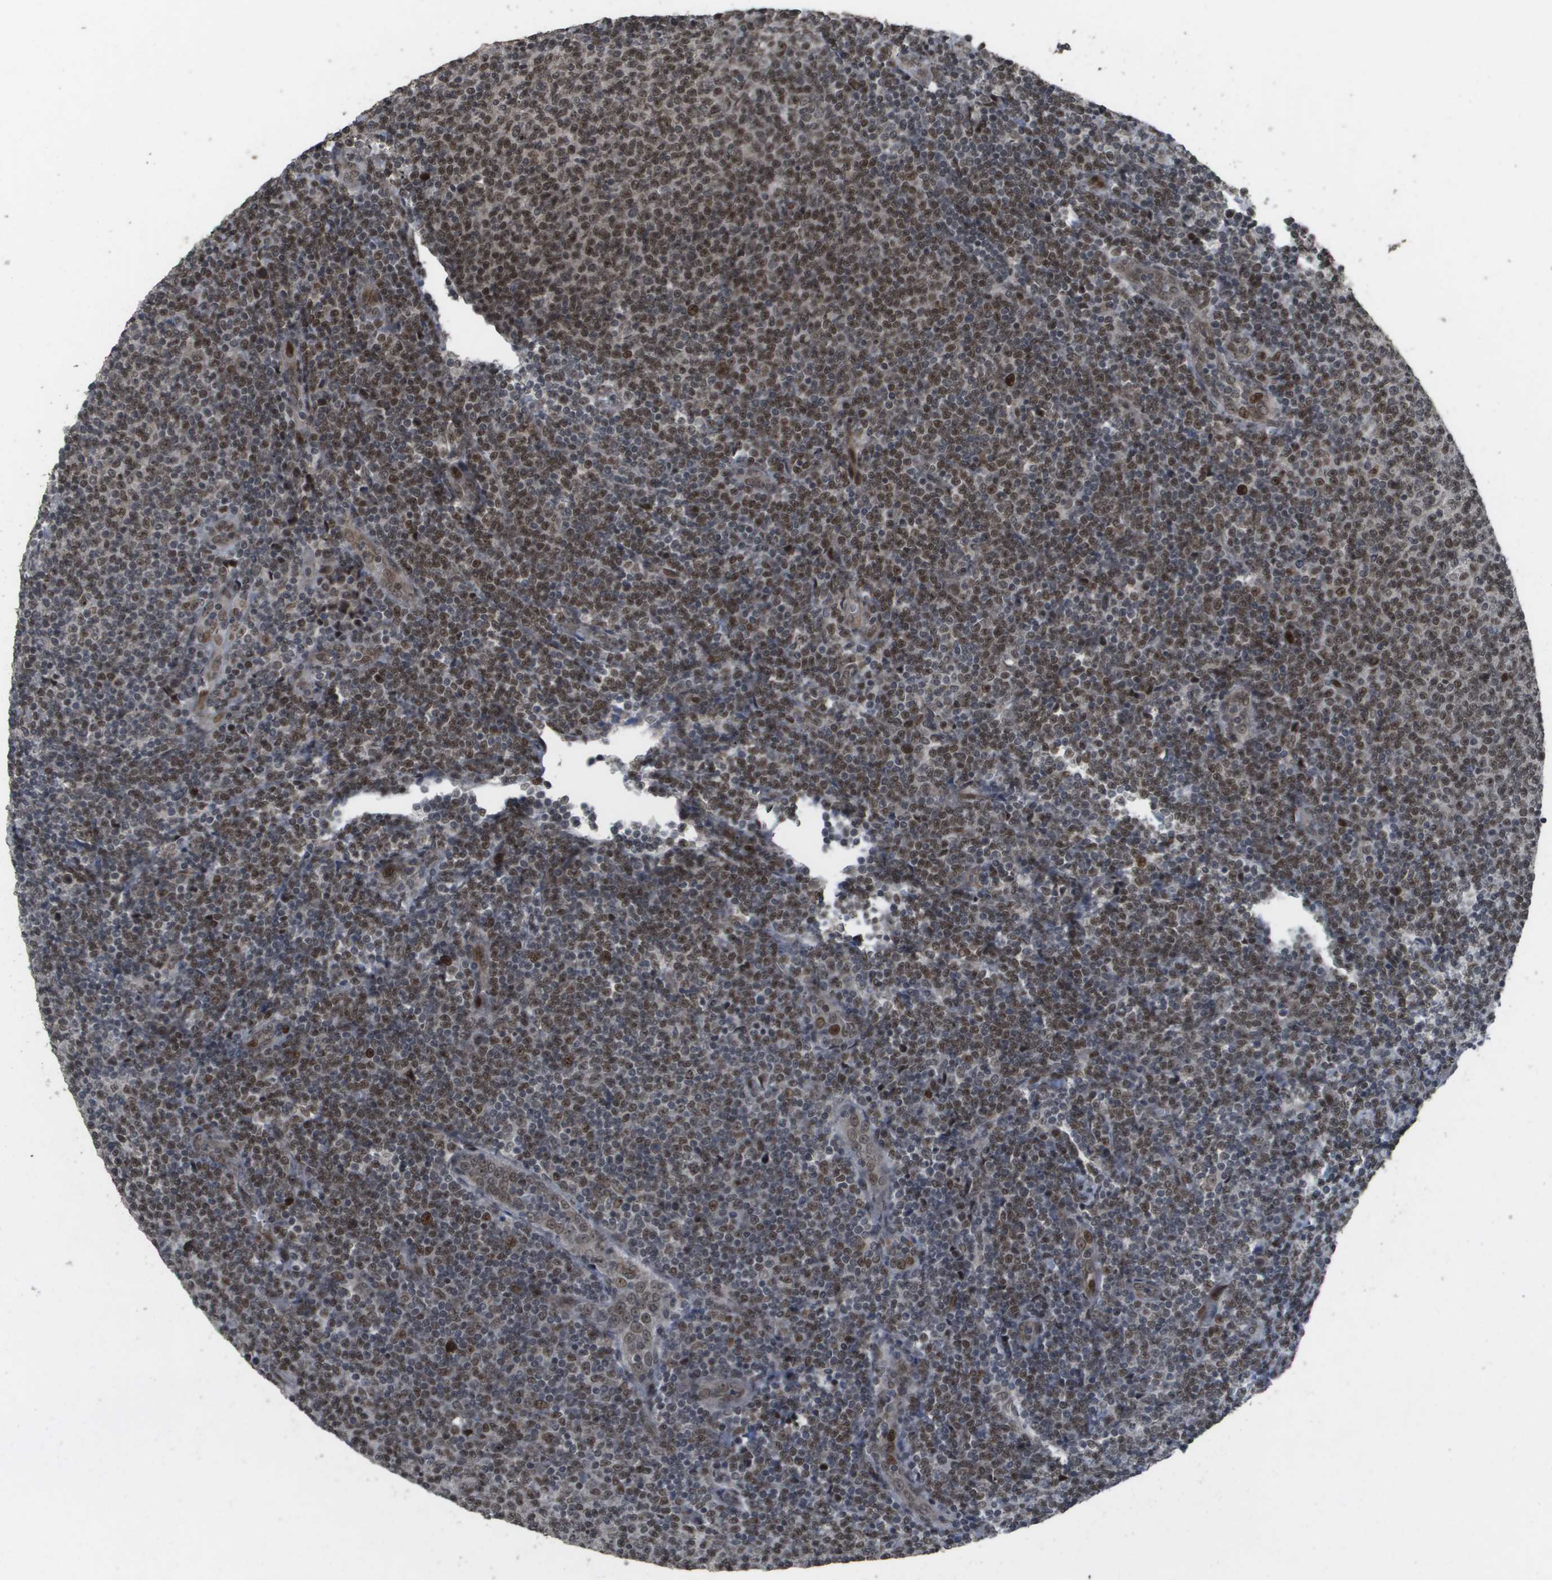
{"staining": {"intensity": "moderate", "quantity": ">75%", "location": "nuclear"}, "tissue": "lymphoma", "cell_type": "Tumor cells", "image_type": "cancer", "snomed": [{"axis": "morphology", "description": "Malignant lymphoma, non-Hodgkin's type, Low grade"}, {"axis": "topography", "description": "Lymph node"}], "caption": "A brown stain labels moderate nuclear positivity of a protein in human lymphoma tumor cells.", "gene": "KAT5", "patient": {"sex": "male", "age": 66}}